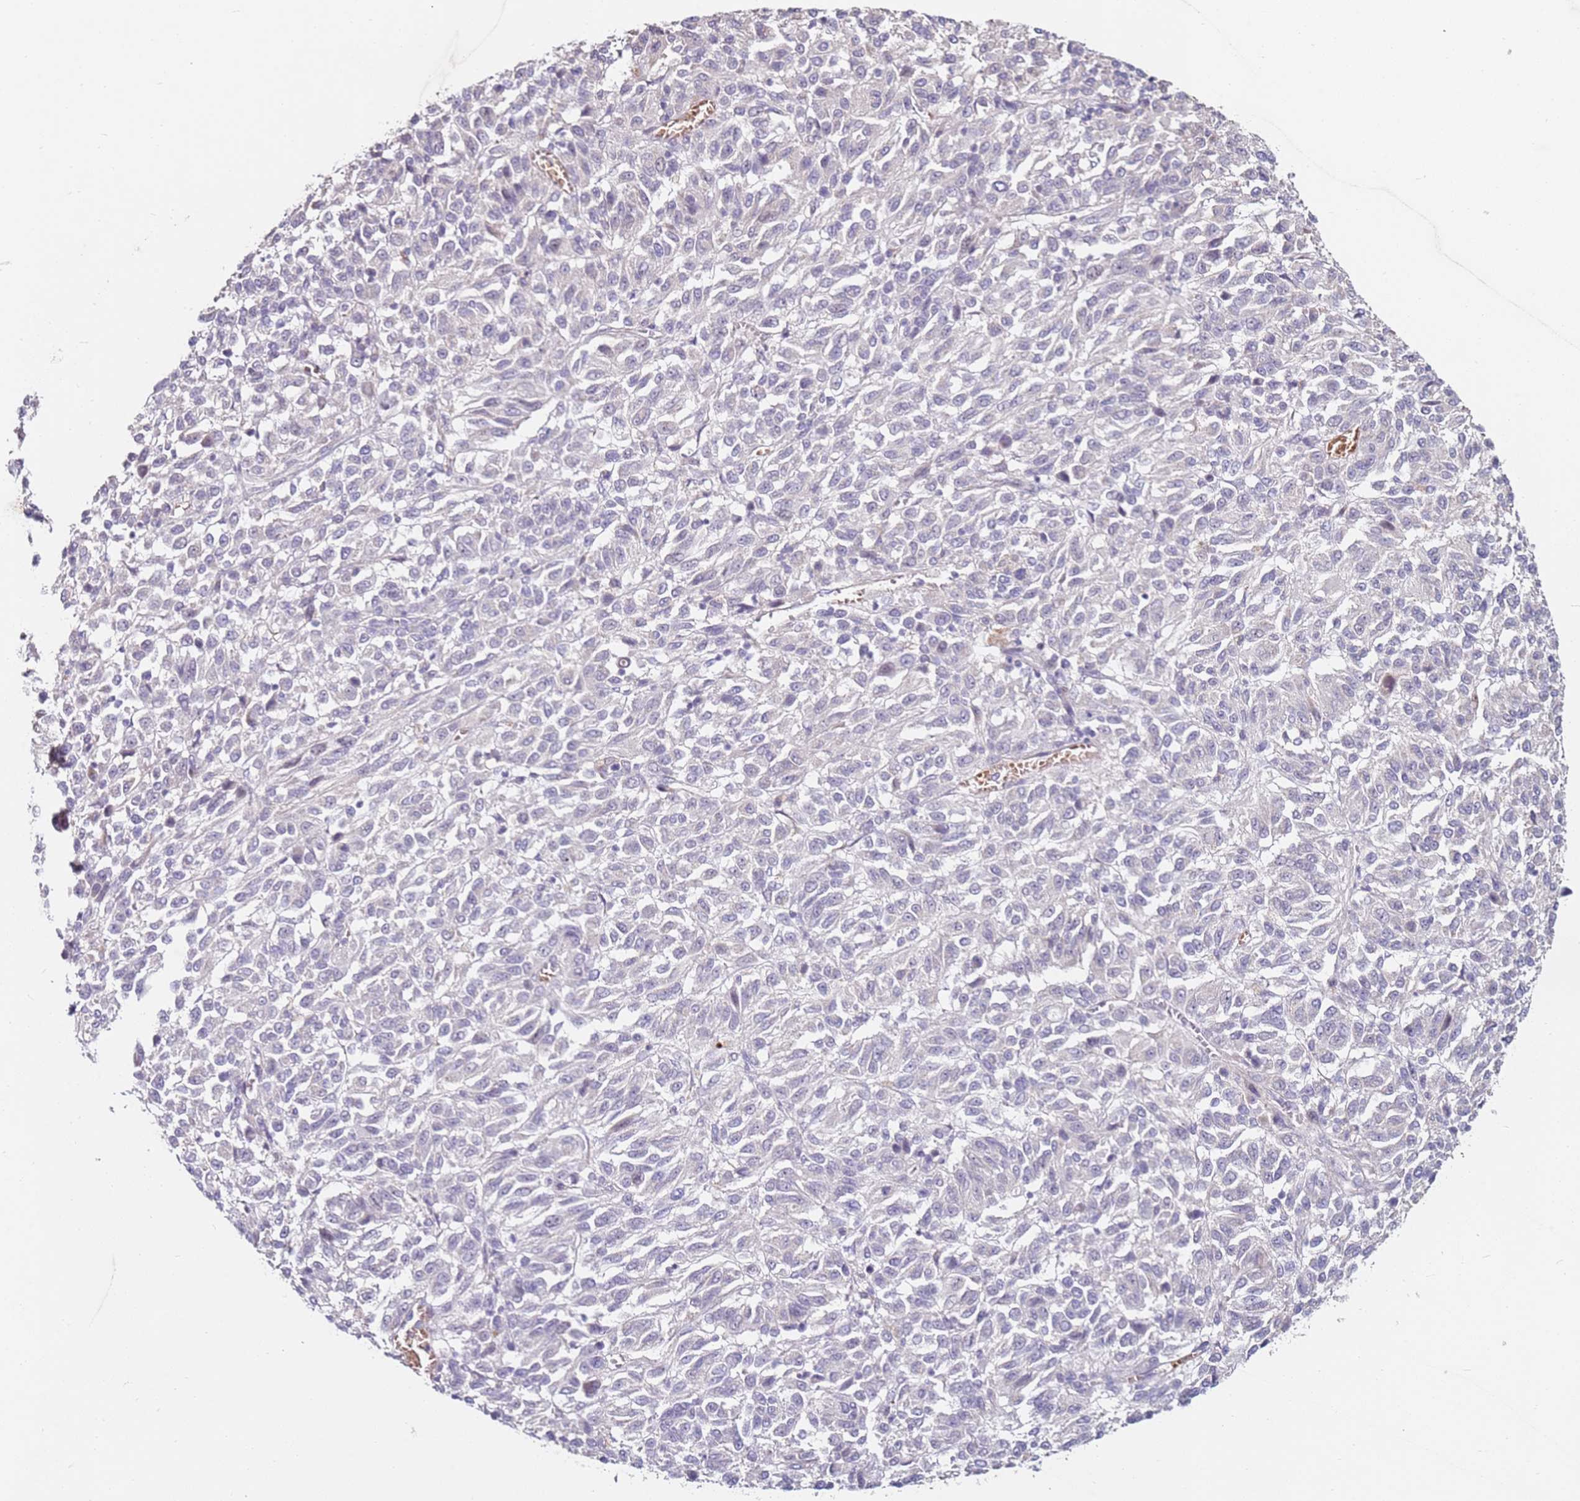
{"staining": {"intensity": "negative", "quantity": "none", "location": "none"}, "tissue": "melanoma", "cell_type": "Tumor cells", "image_type": "cancer", "snomed": [{"axis": "morphology", "description": "Malignant melanoma, Metastatic site"}, {"axis": "topography", "description": "Lung"}], "caption": "IHC photomicrograph of neoplastic tissue: melanoma stained with DAB reveals no significant protein positivity in tumor cells. (DAB immunohistochemistry (IHC), high magnification).", "gene": "RARS2", "patient": {"sex": "male", "age": 64}}